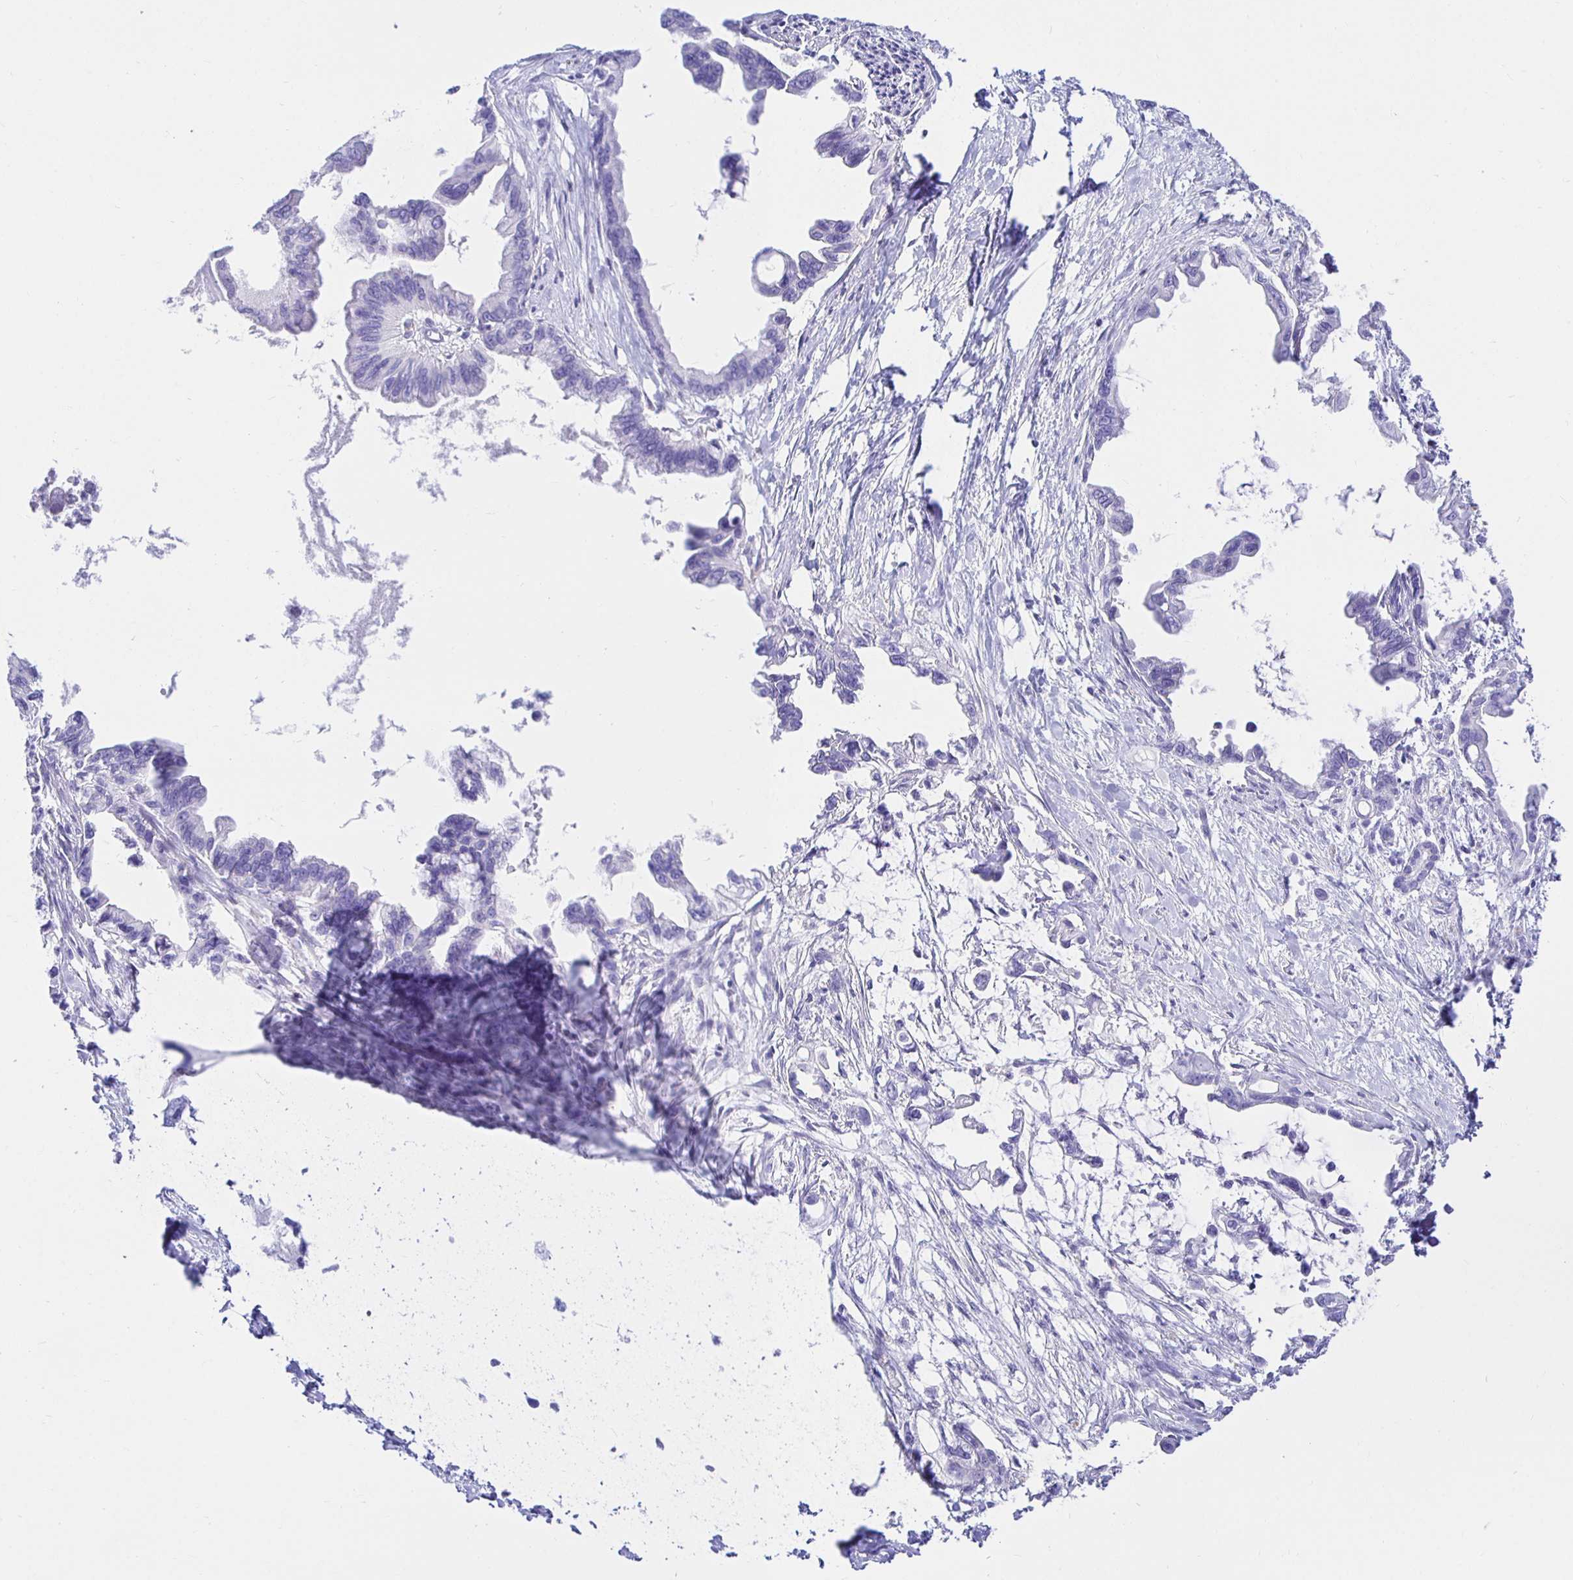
{"staining": {"intensity": "negative", "quantity": "none", "location": "none"}, "tissue": "pancreatic cancer", "cell_type": "Tumor cells", "image_type": "cancer", "snomed": [{"axis": "morphology", "description": "Adenocarcinoma, NOS"}, {"axis": "topography", "description": "Pancreas"}], "caption": "An IHC image of pancreatic cancer is shown. There is no staining in tumor cells of pancreatic cancer.", "gene": "UMOD", "patient": {"sex": "male", "age": 61}}